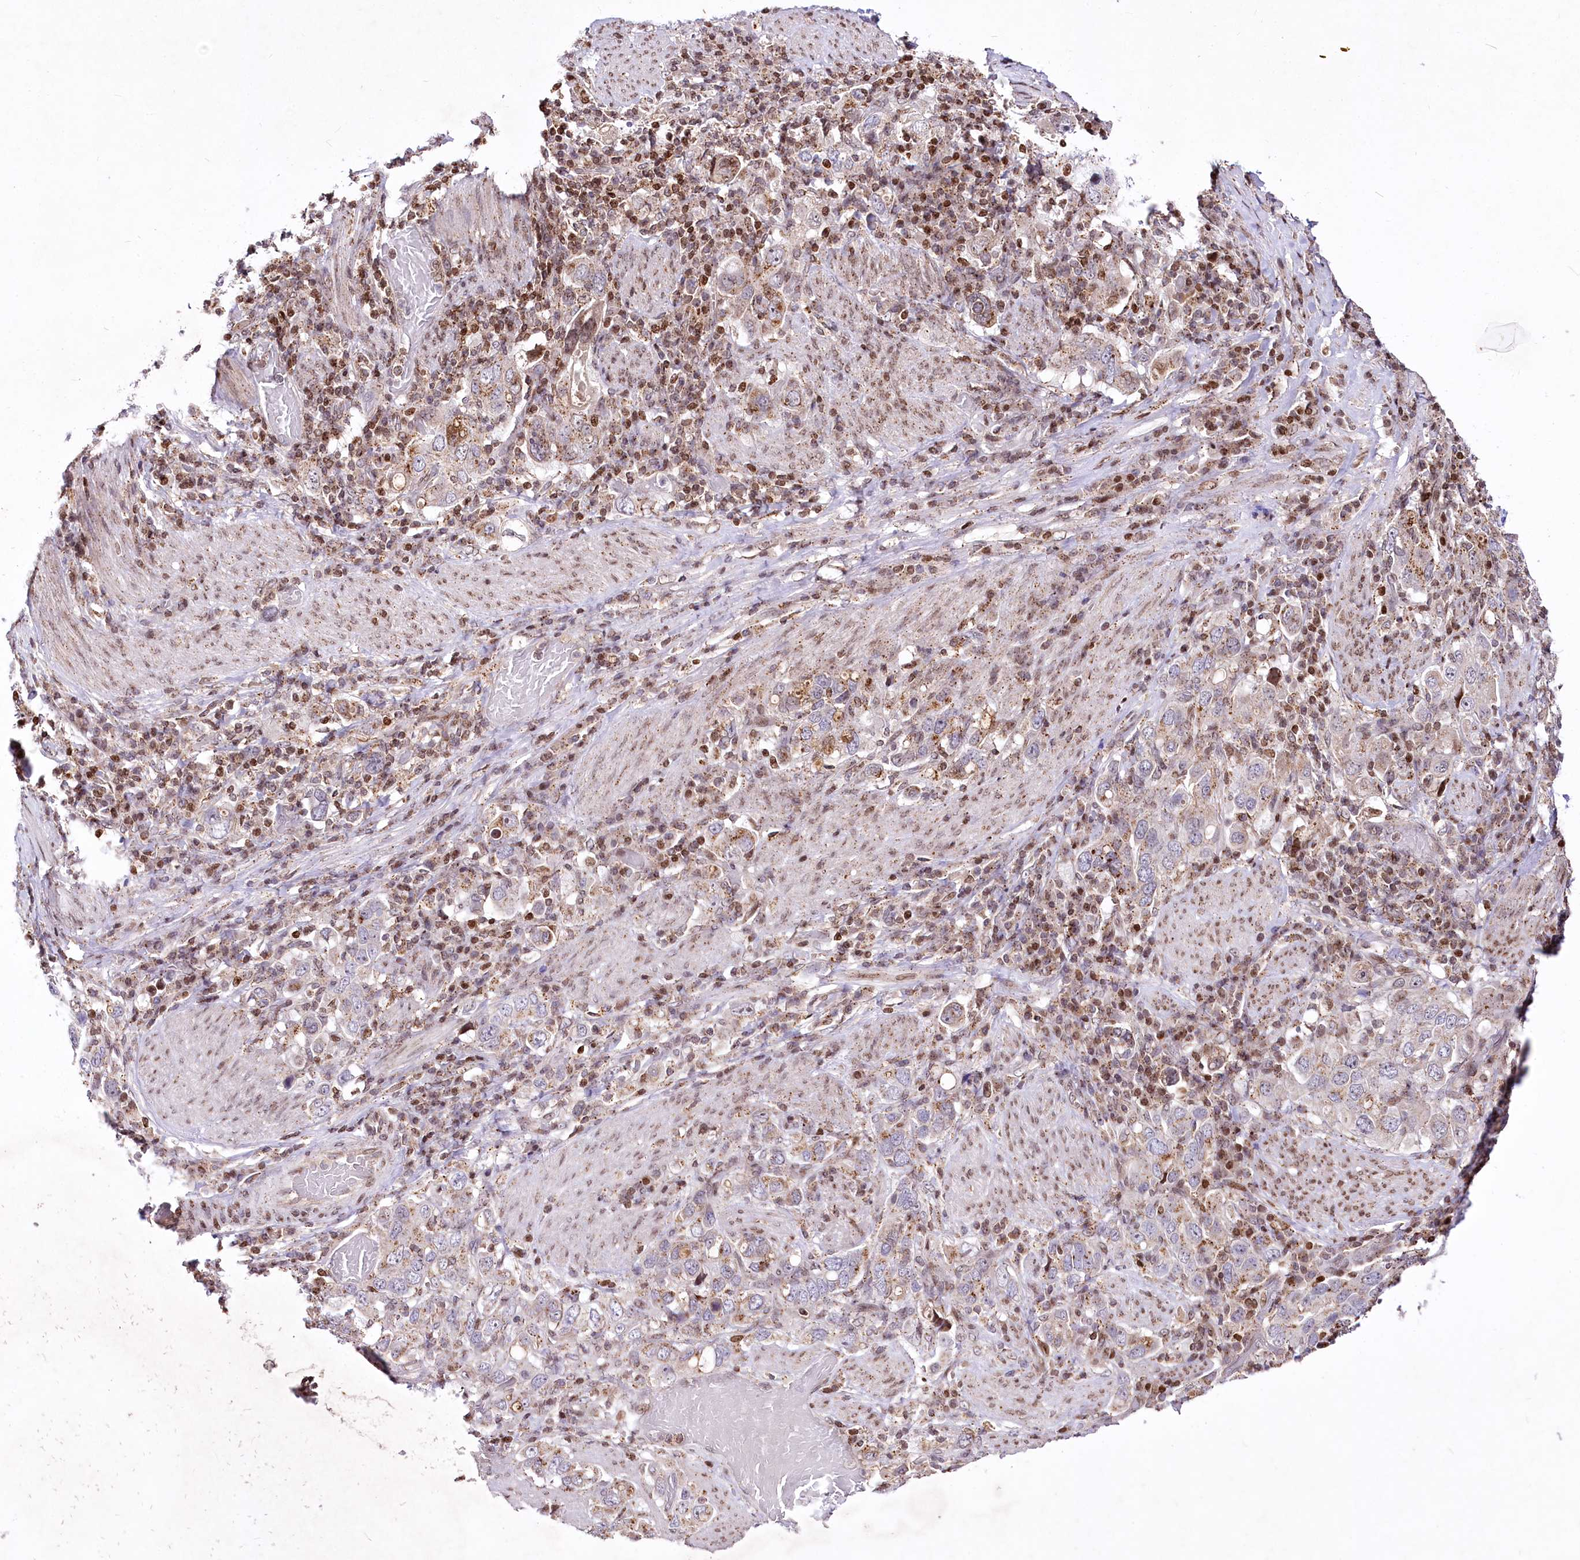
{"staining": {"intensity": "moderate", "quantity": "<25%", "location": "cytoplasmic/membranous"}, "tissue": "stomach cancer", "cell_type": "Tumor cells", "image_type": "cancer", "snomed": [{"axis": "morphology", "description": "Adenocarcinoma, NOS"}, {"axis": "topography", "description": "Stomach, upper"}], "caption": "The photomicrograph demonstrates a brown stain indicating the presence of a protein in the cytoplasmic/membranous of tumor cells in adenocarcinoma (stomach). (Stains: DAB (3,3'-diaminobenzidine) in brown, nuclei in blue, Microscopy: brightfield microscopy at high magnification).", "gene": "ZFYVE27", "patient": {"sex": "male", "age": 62}}